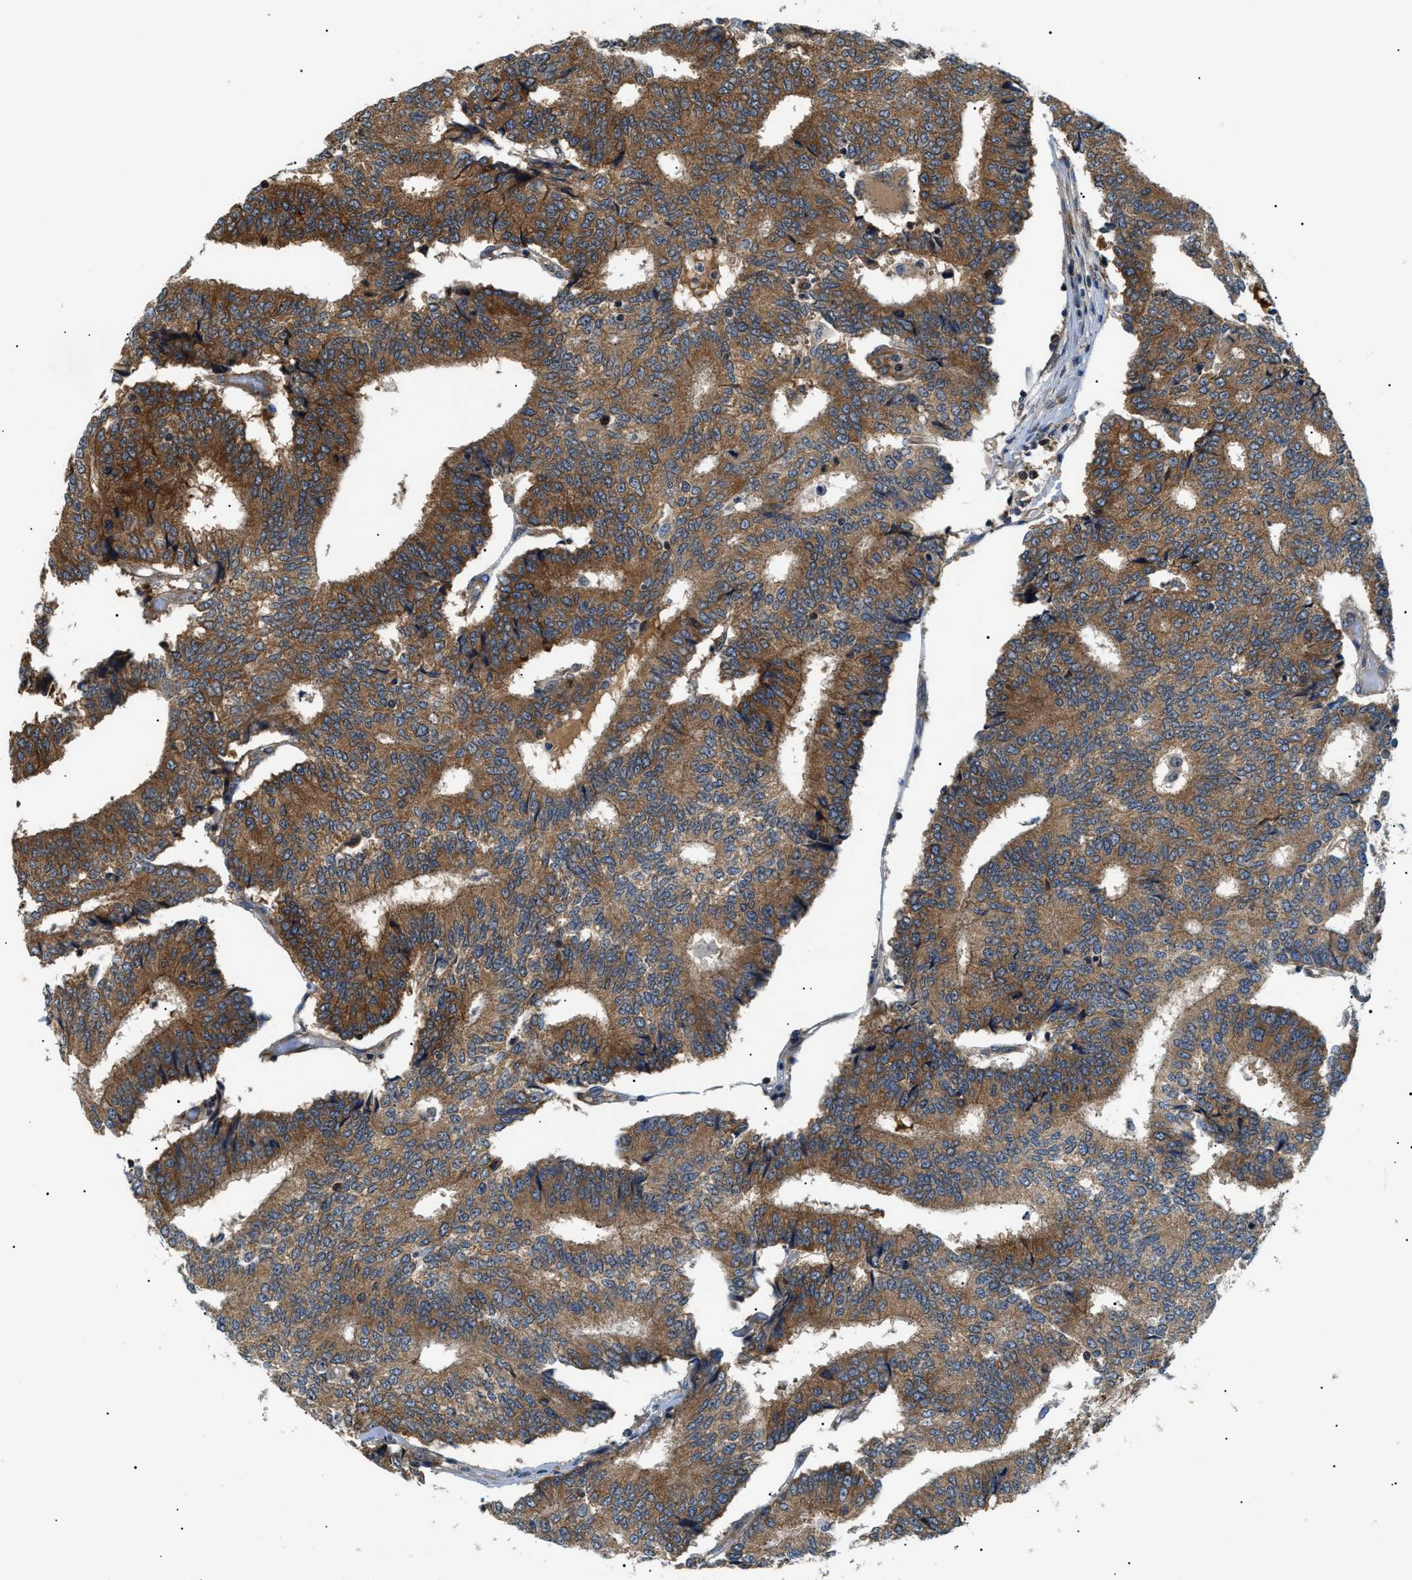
{"staining": {"intensity": "moderate", "quantity": ">75%", "location": "cytoplasmic/membranous"}, "tissue": "prostate cancer", "cell_type": "Tumor cells", "image_type": "cancer", "snomed": [{"axis": "morphology", "description": "Normal tissue, NOS"}, {"axis": "morphology", "description": "Adenocarcinoma, High grade"}, {"axis": "topography", "description": "Prostate"}, {"axis": "topography", "description": "Seminal veicle"}], "caption": "Immunohistochemistry (IHC) of prostate cancer displays medium levels of moderate cytoplasmic/membranous expression in approximately >75% of tumor cells.", "gene": "SRPK1", "patient": {"sex": "male", "age": 55}}